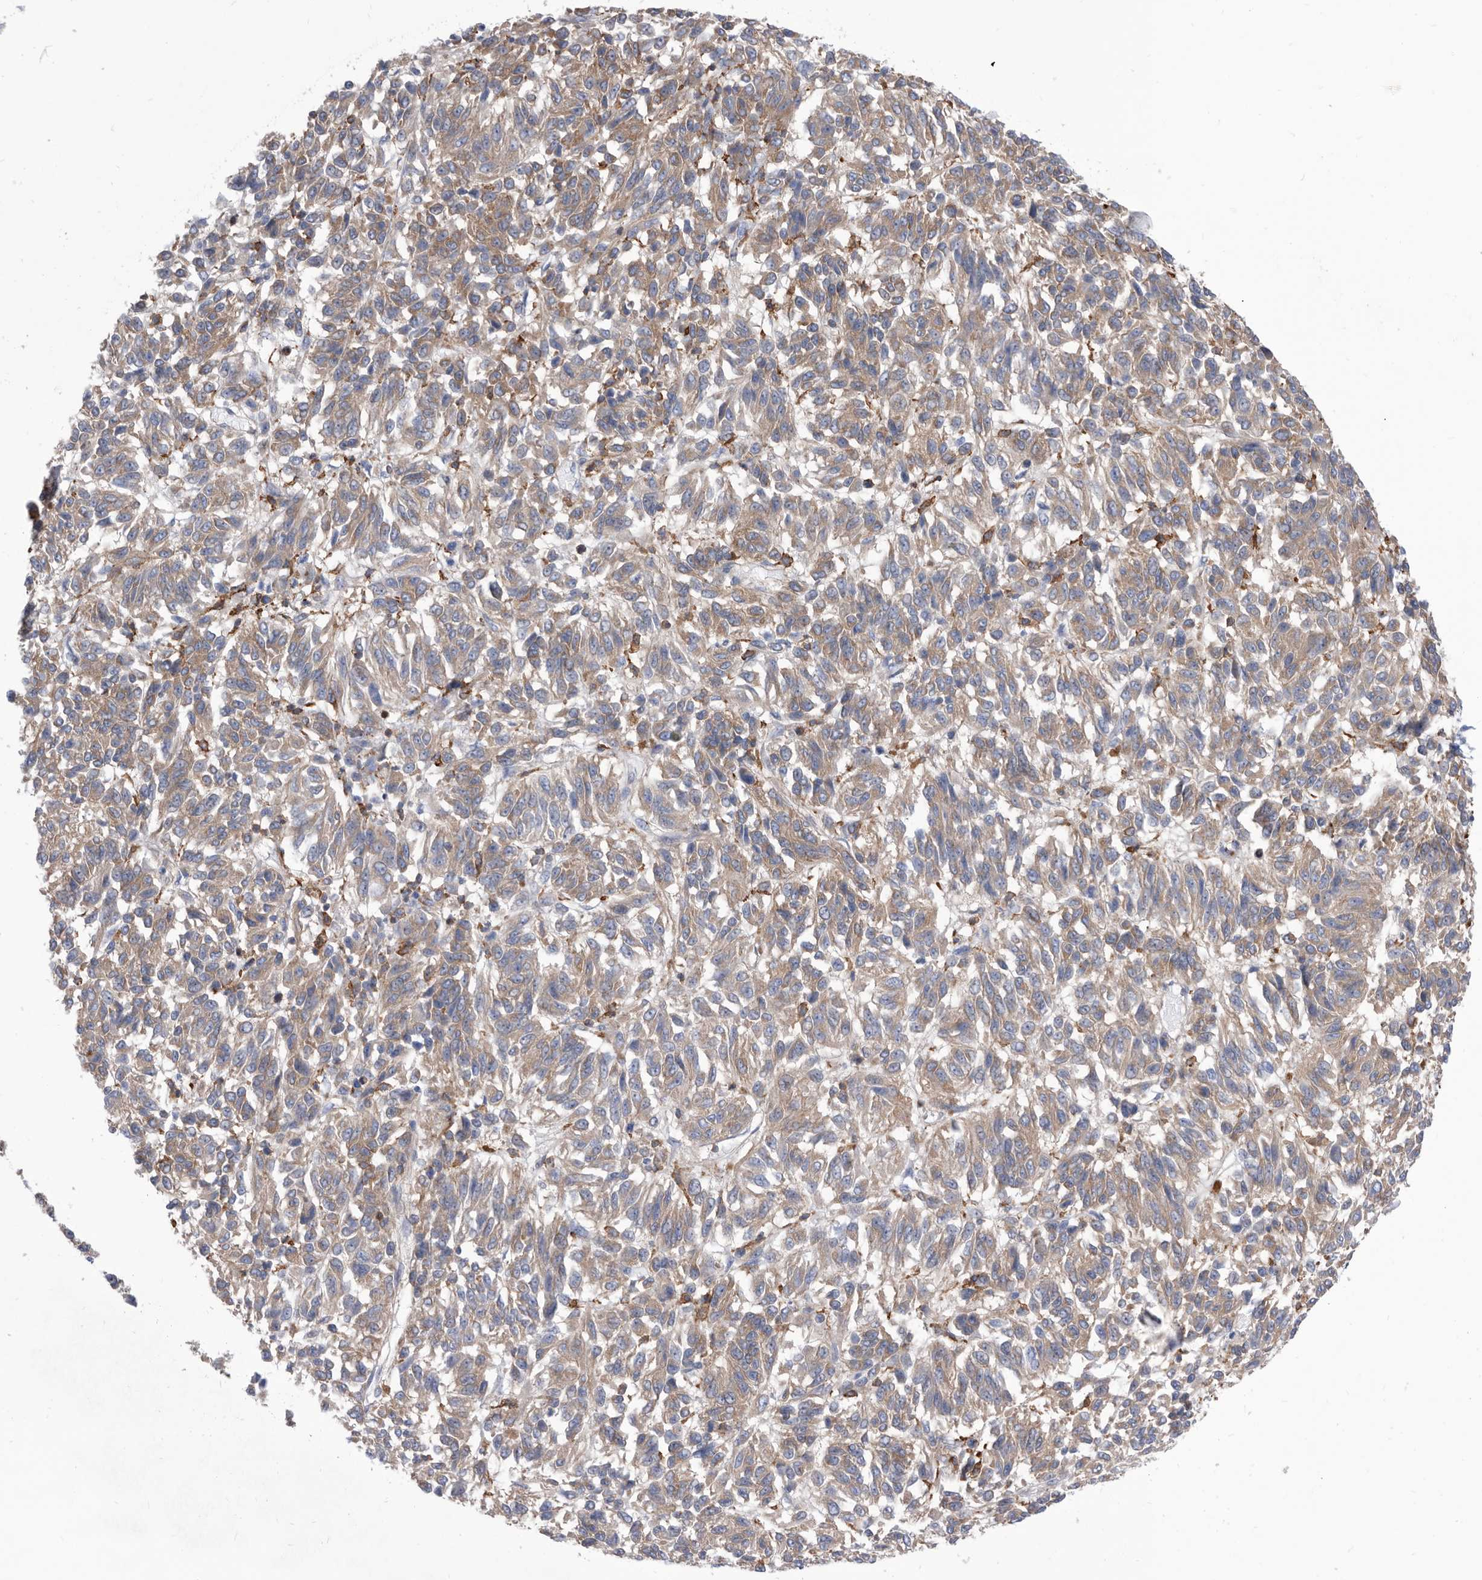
{"staining": {"intensity": "weak", "quantity": ">75%", "location": "cytoplasmic/membranous"}, "tissue": "melanoma", "cell_type": "Tumor cells", "image_type": "cancer", "snomed": [{"axis": "morphology", "description": "Malignant melanoma, Metastatic site"}, {"axis": "topography", "description": "Lung"}], "caption": "The micrograph displays staining of malignant melanoma (metastatic site), revealing weak cytoplasmic/membranous protein expression (brown color) within tumor cells.", "gene": "SMG7", "patient": {"sex": "male", "age": 64}}